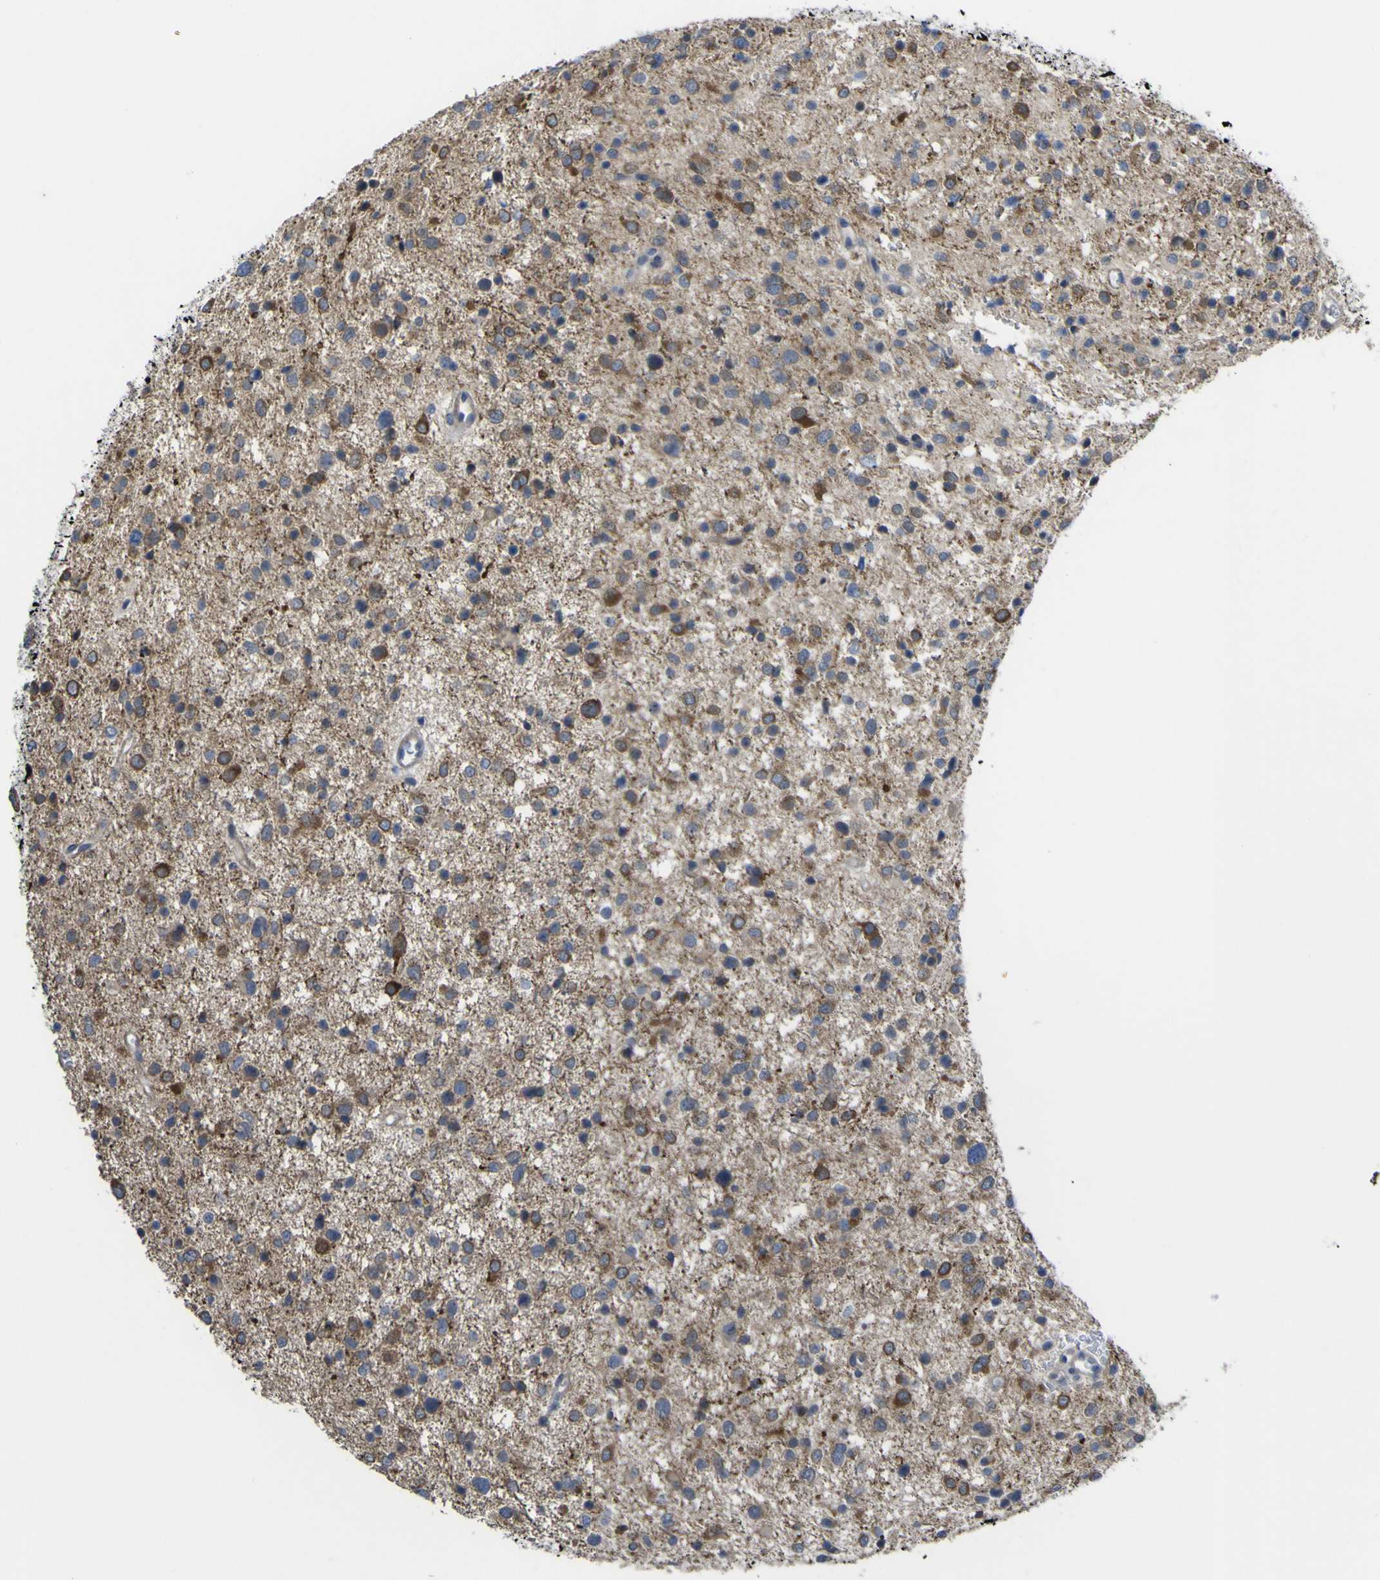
{"staining": {"intensity": "moderate", "quantity": "25%-75%", "location": "cytoplasmic/membranous"}, "tissue": "glioma", "cell_type": "Tumor cells", "image_type": "cancer", "snomed": [{"axis": "morphology", "description": "Glioma, malignant, Low grade"}, {"axis": "topography", "description": "Brain"}], "caption": "High-power microscopy captured an immunohistochemistry (IHC) image of glioma, revealing moderate cytoplasmic/membranous expression in approximately 25%-75% of tumor cells.", "gene": "TNFRSF11A", "patient": {"sex": "female", "age": 37}}